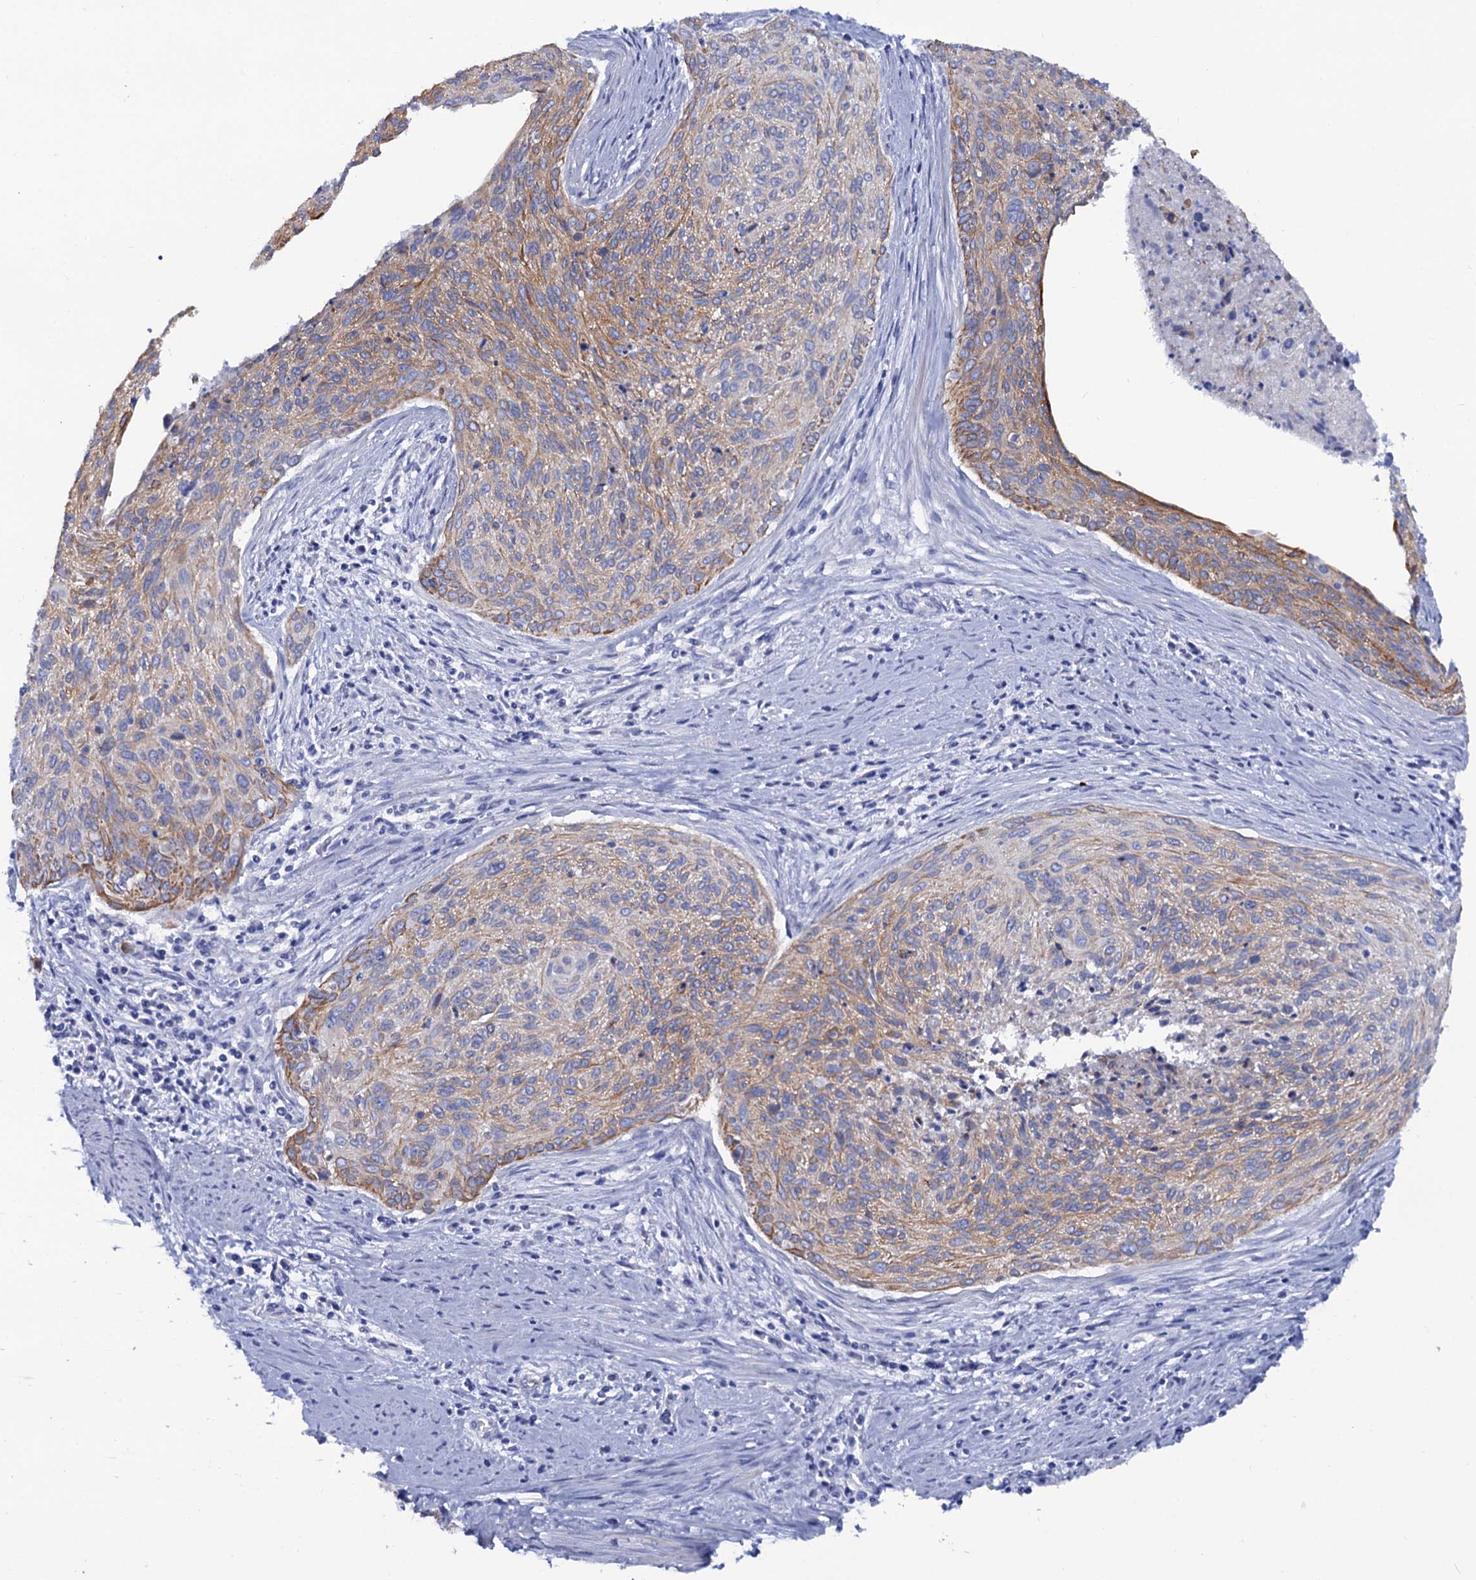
{"staining": {"intensity": "moderate", "quantity": "25%-75%", "location": "cytoplasmic/membranous"}, "tissue": "cervical cancer", "cell_type": "Tumor cells", "image_type": "cancer", "snomed": [{"axis": "morphology", "description": "Squamous cell carcinoma, NOS"}, {"axis": "topography", "description": "Cervix"}], "caption": "Protein staining of cervical cancer (squamous cell carcinoma) tissue exhibits moderate cytoplasmic/membranous expression in approximately 25%-75% of tumor cells. (DAB IHC, brown staining for protein, blue staining for nuclei).", "gene": "RAB3IP", "patient": {"sex": "female", "age": 55}}